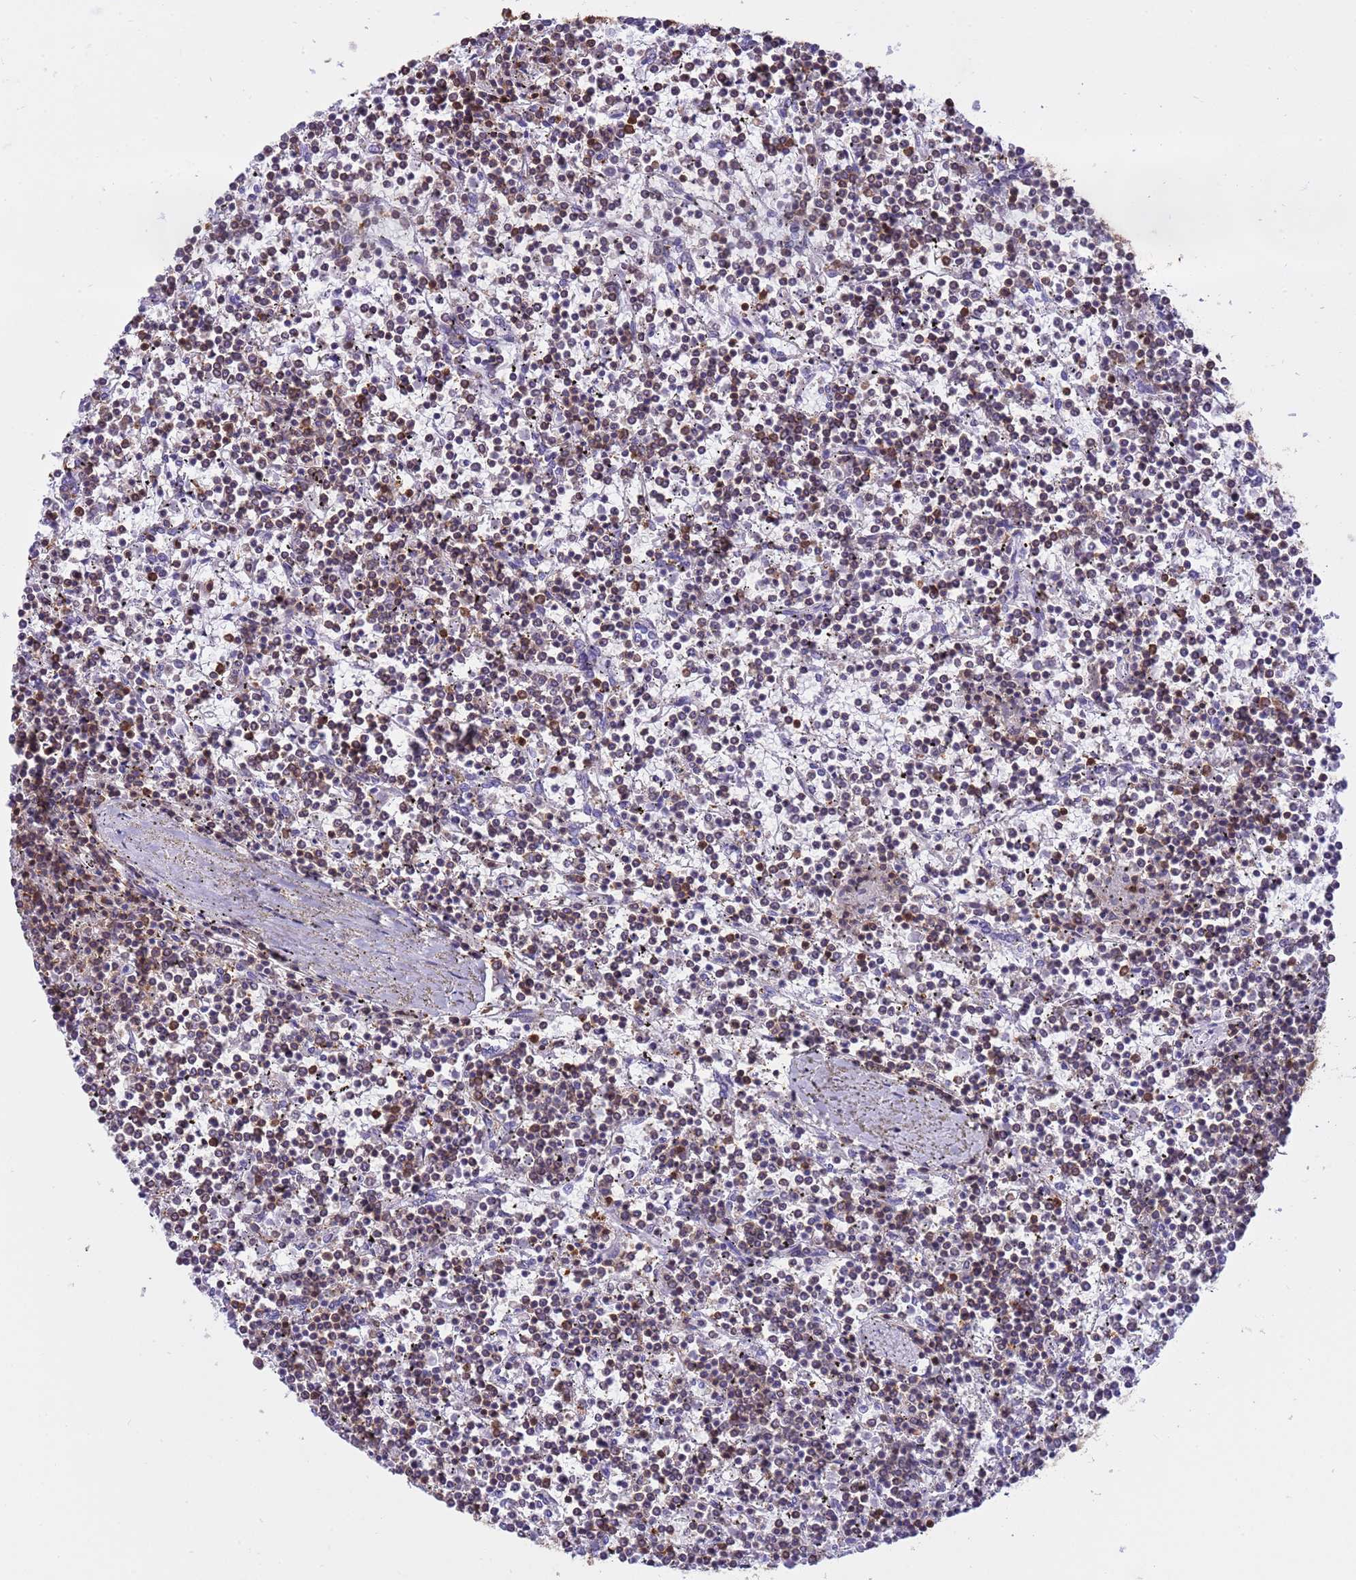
{"staining": {"intensity": "moderate", "quantity": "25%-75%", "location": "cytoplasmic/membranous"}, "tissue": "lymphoma", "cell_type": "Tumor cells", "image_type": "cancer", "snomed": [{"axis": "morphology", "description": "Malignant lymphoma, non-Hodgkin's type, Low grade"}, {"axis": "topography", "description": "Spleen"}], "caption": "A histopathology image of human malignant lymphoma, non-Hodgkin's type (low-grade) stained for a protein displays moderate cytoplasmic/membranous brown staining in tumor cells.", "gene": "IRF5", "patient": {"sex": "female", "age": 19}}